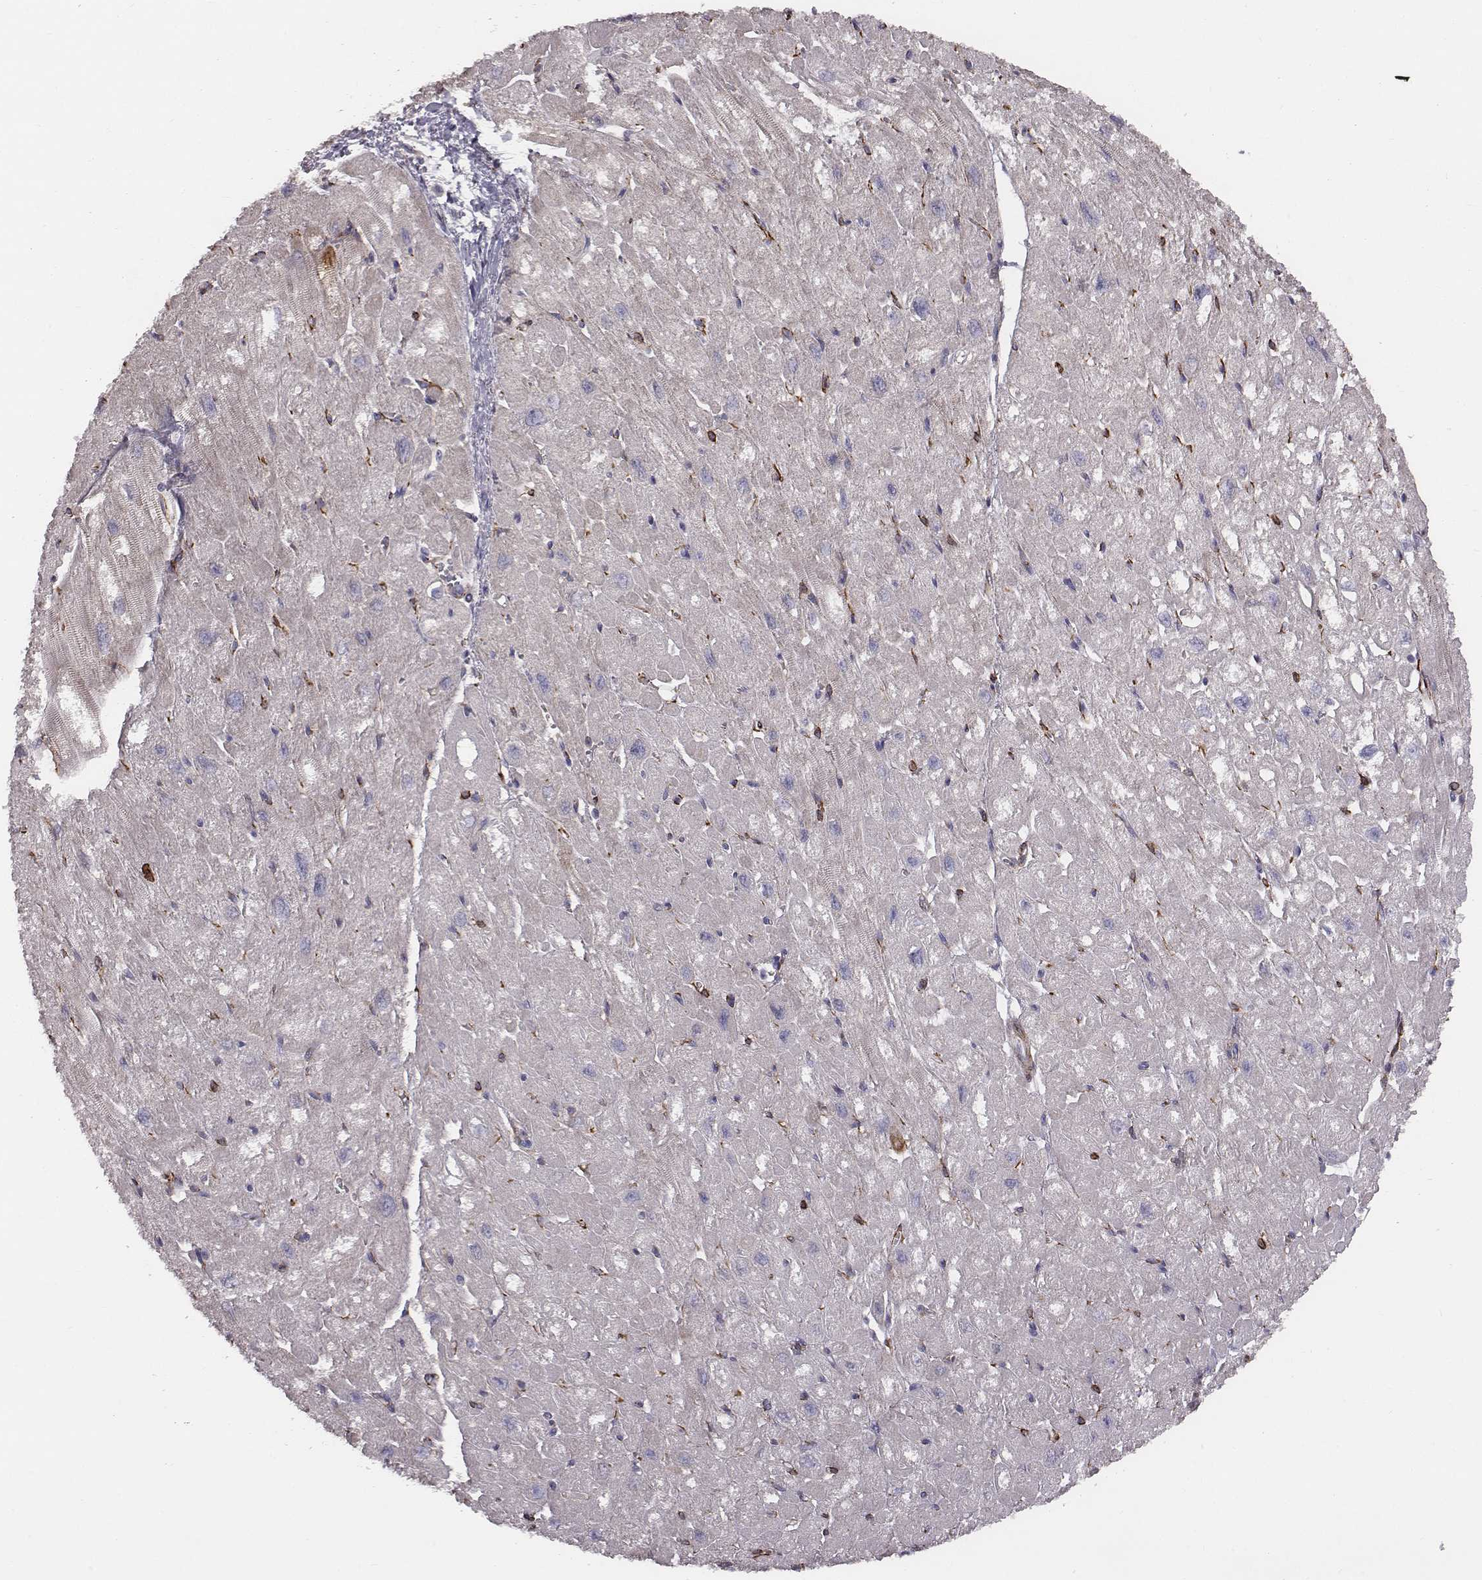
{"staining": {"intensity": "negative", "quantity": "none", "location": "none"}, "tissue": "heart muscle", "cell_type": "Cardiomyocytes", "image_type": "normal", "snomed": [{"axis": "morphology", "description": "Normal tissue, NOS"}, {"axis": "topography", "description": "Heart"}], "caption": "The immunohistochemistry histopathology image has no significant staining in cardiomyocytes of heart muscle.", "gene": "PRKCZ", "patient": {"sex": "male", "age": 61}}